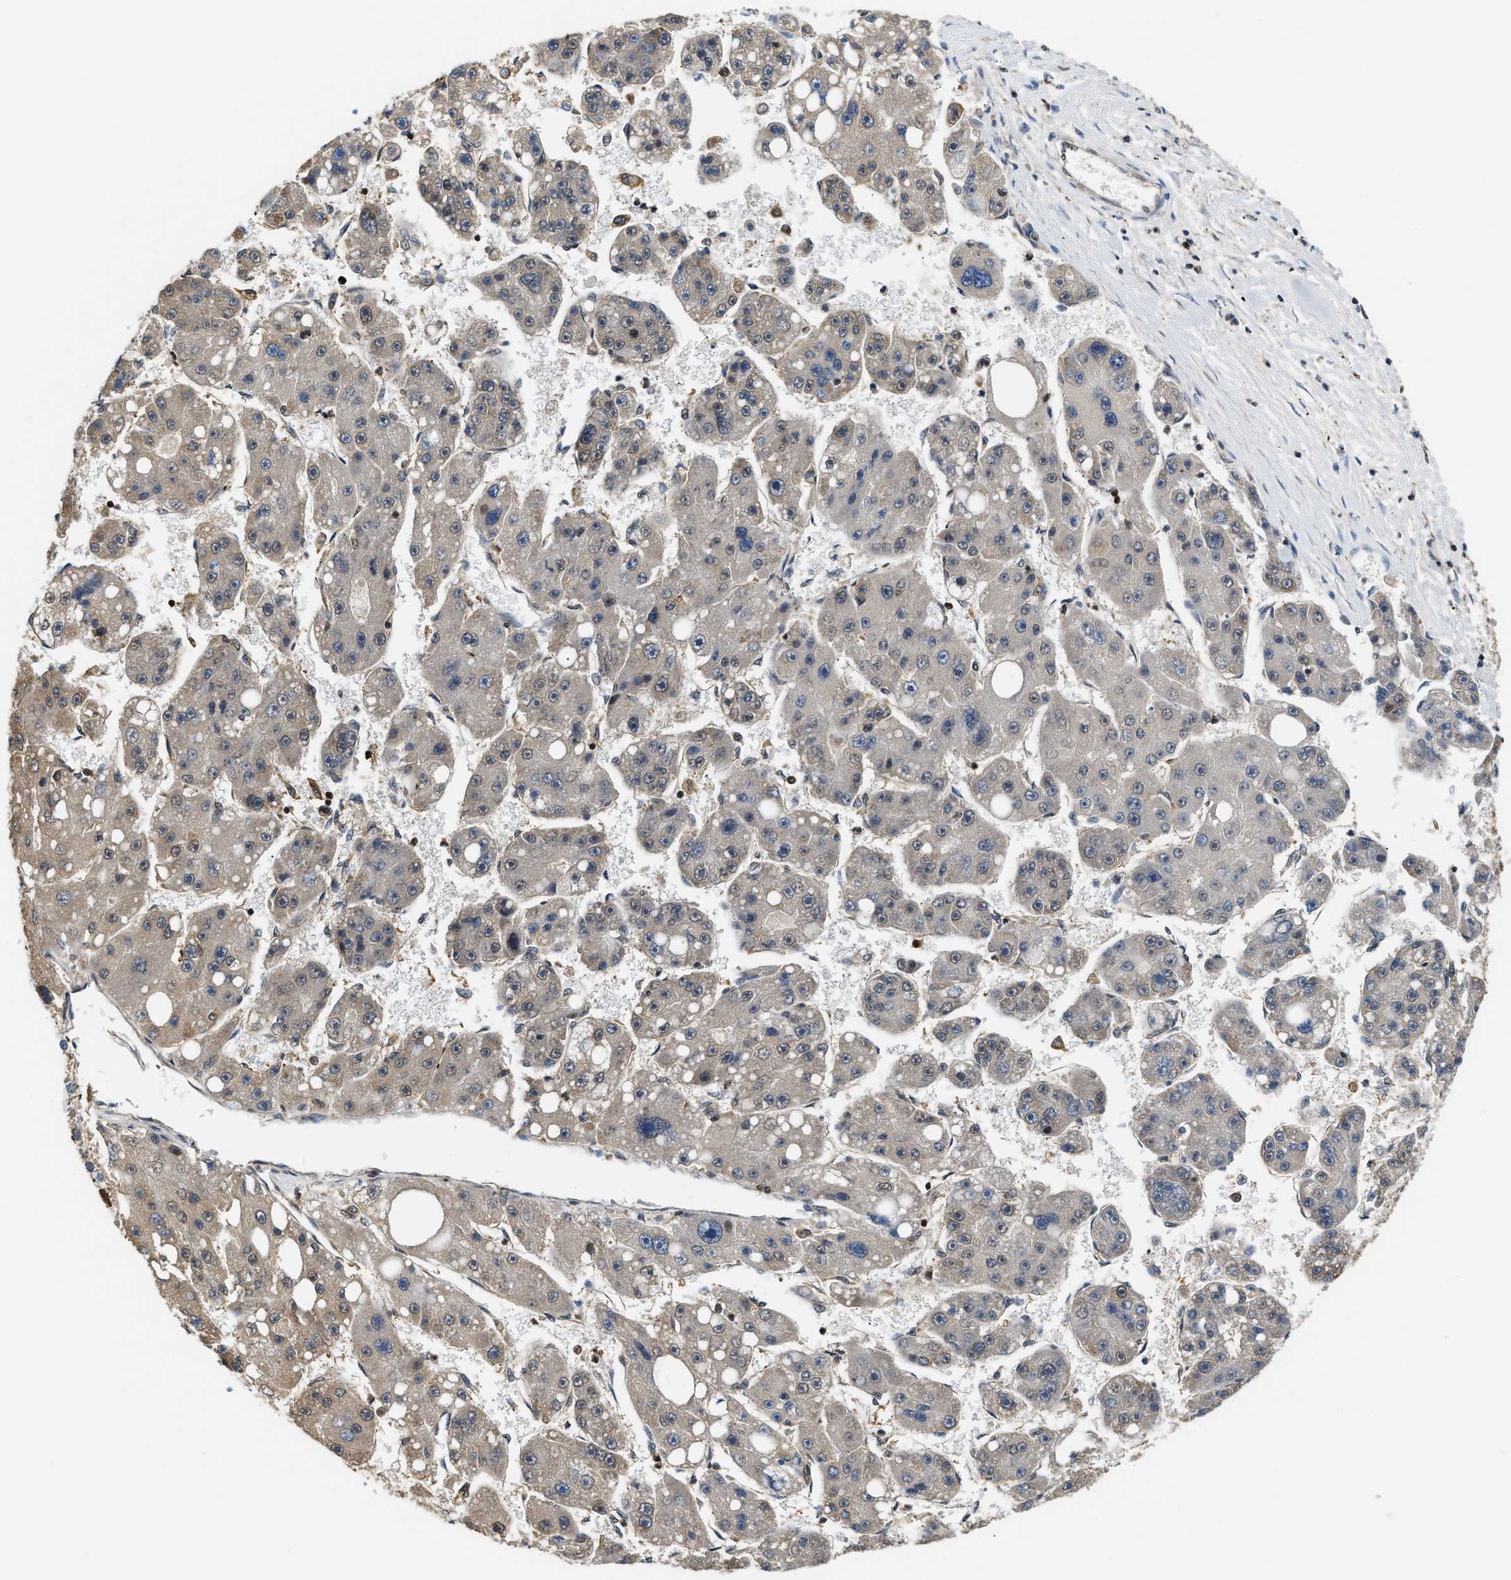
{"staining": {"intensity": "weak", "quantity": "<25%", "location": "cytoplasmic/membranous"}, "tissue": "liver cancer", "cell_type": "Tumor cells", "image_type": "cancer", "snomed": [{"axis": "morphology", "description": "Carcinoma, Hepatocellular, NOS"}, {"axis": "topography", "description": "Liver"}], "caption": "A high-resolution photomicrograph shows immunohistochemistry staining of liver hepatocellular carcinoma, which exhibits no significant staining in tumor cells.", "gene": "STK10", "patient": {"sex": "female", "age": 61}}